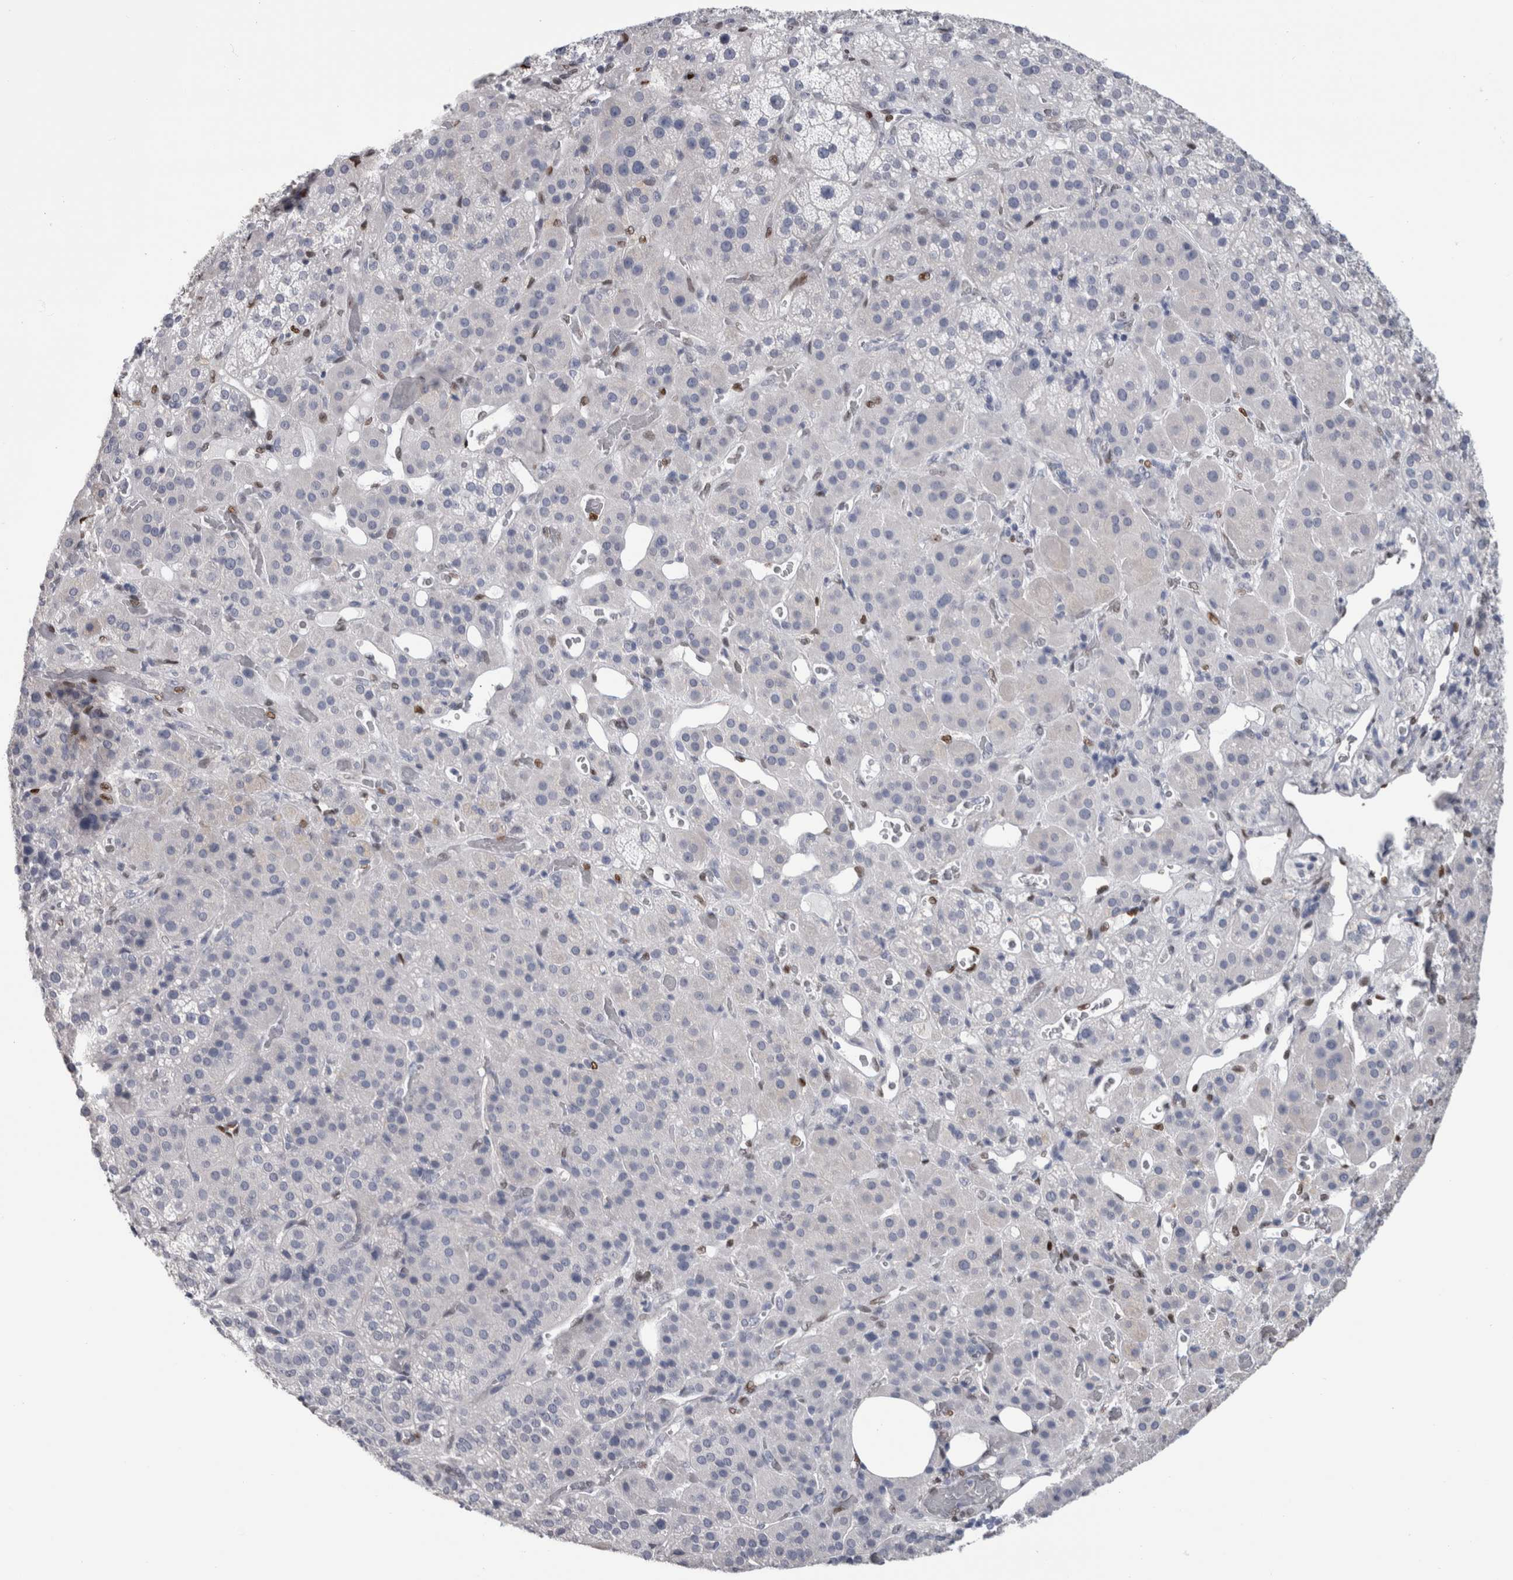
{"staining": {"intensity": "negative", "quantity": "none", "location": "none"}, "tissue": "adrenal gland", "cell_type": "Glandular cells", "image_type": "normal", "snomed": [{"axis": "morphology", "description": "Normal tissue, NOS"}, {"axis": "topography", "description": "Adrenal gland"}], "caption": "Immunohistochemical staining of benign adrenal gland displays no significant staining in glandular cells.", "gene": "IL33", "patient": {"sex": "male", "age": 57}}